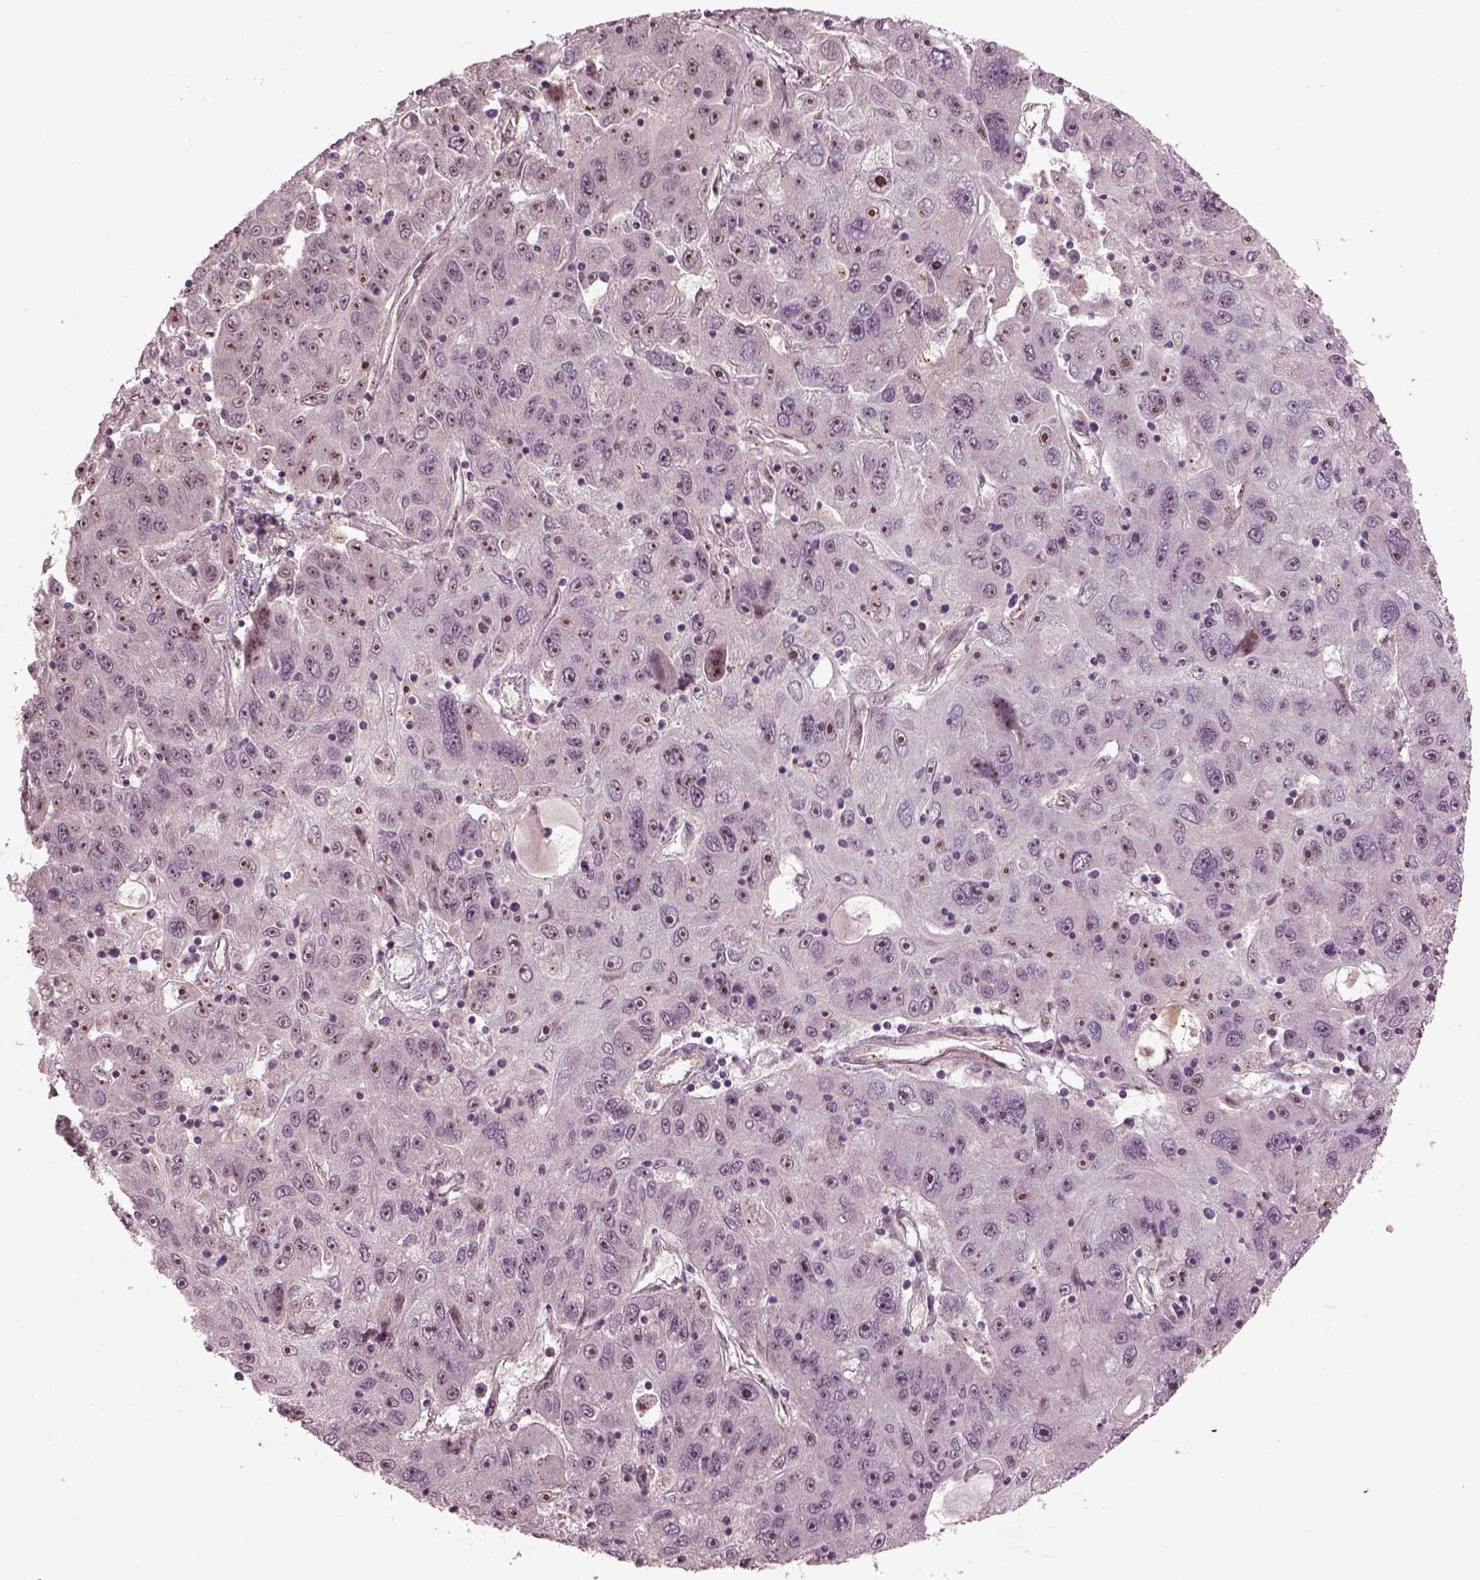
{"staining": {"intensity": "moderate", "quantity": "25%-75%", "location": "nuclear"}, "tissue": "stomach cancer", "cell_type": "Tumor cells", "image_type": "cancer", "snomed": [{"axis": "morphology", "description": "Adenocarcinoma, NOS"}, {"axis": "topography", "description": "Stomach"}], "caption": "Immunohistochemistry (DAB (3,3'-diaminobenzidine)) staining of stomach adenocarcinoma demonstrates moderate nuclear protein staining in about 25%-75% of tumor cells.", "gene": "GNRH1", "patient": {"sex": "male", "age": 56}}